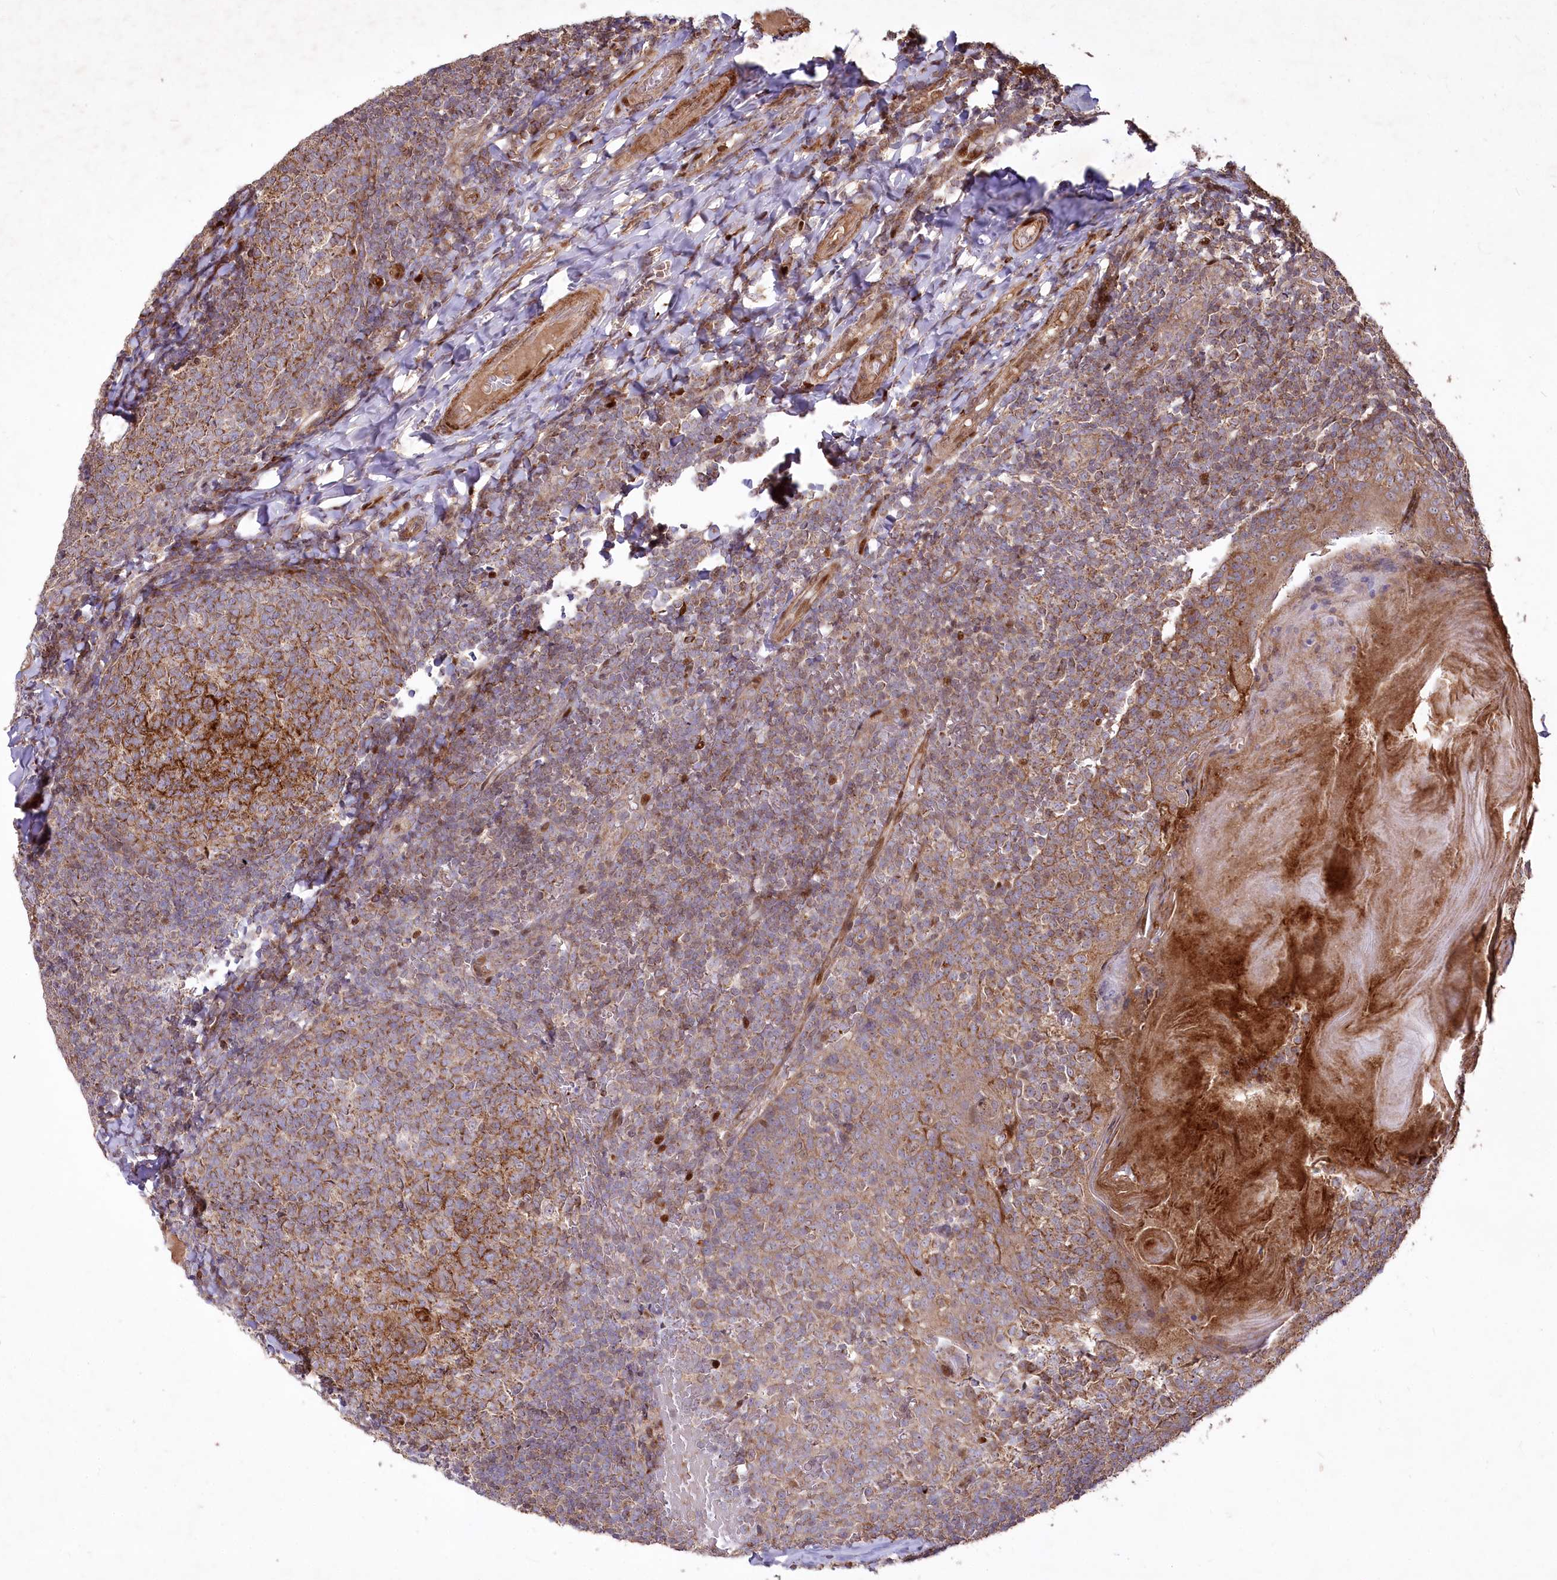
{"staining": {"intensity": "moderate", "quantity": ">75%", "location": "cytoplasmic/membranous"}, "tissue": "tonsil", "cell_type": "Germinal center cells", "image_type": "normal", "snomed": [{"axis": "morphology", "description": "Normal tissue, NOS"}, {"axis": "topography", "description": "Tonsil"}], "caption": "A brown stain shows moderate cytoplasmic/membranous staining of a protein in germinal center cells of normal human tonsil. The protein is stained brown, and the nuclei are stained in blue (DAB (3,3'-diaminobenzidine) IHC with brightfield microscopy, high magnification).", "gene": "PSTK", "patient": {"sex": "female", "age": 19}}